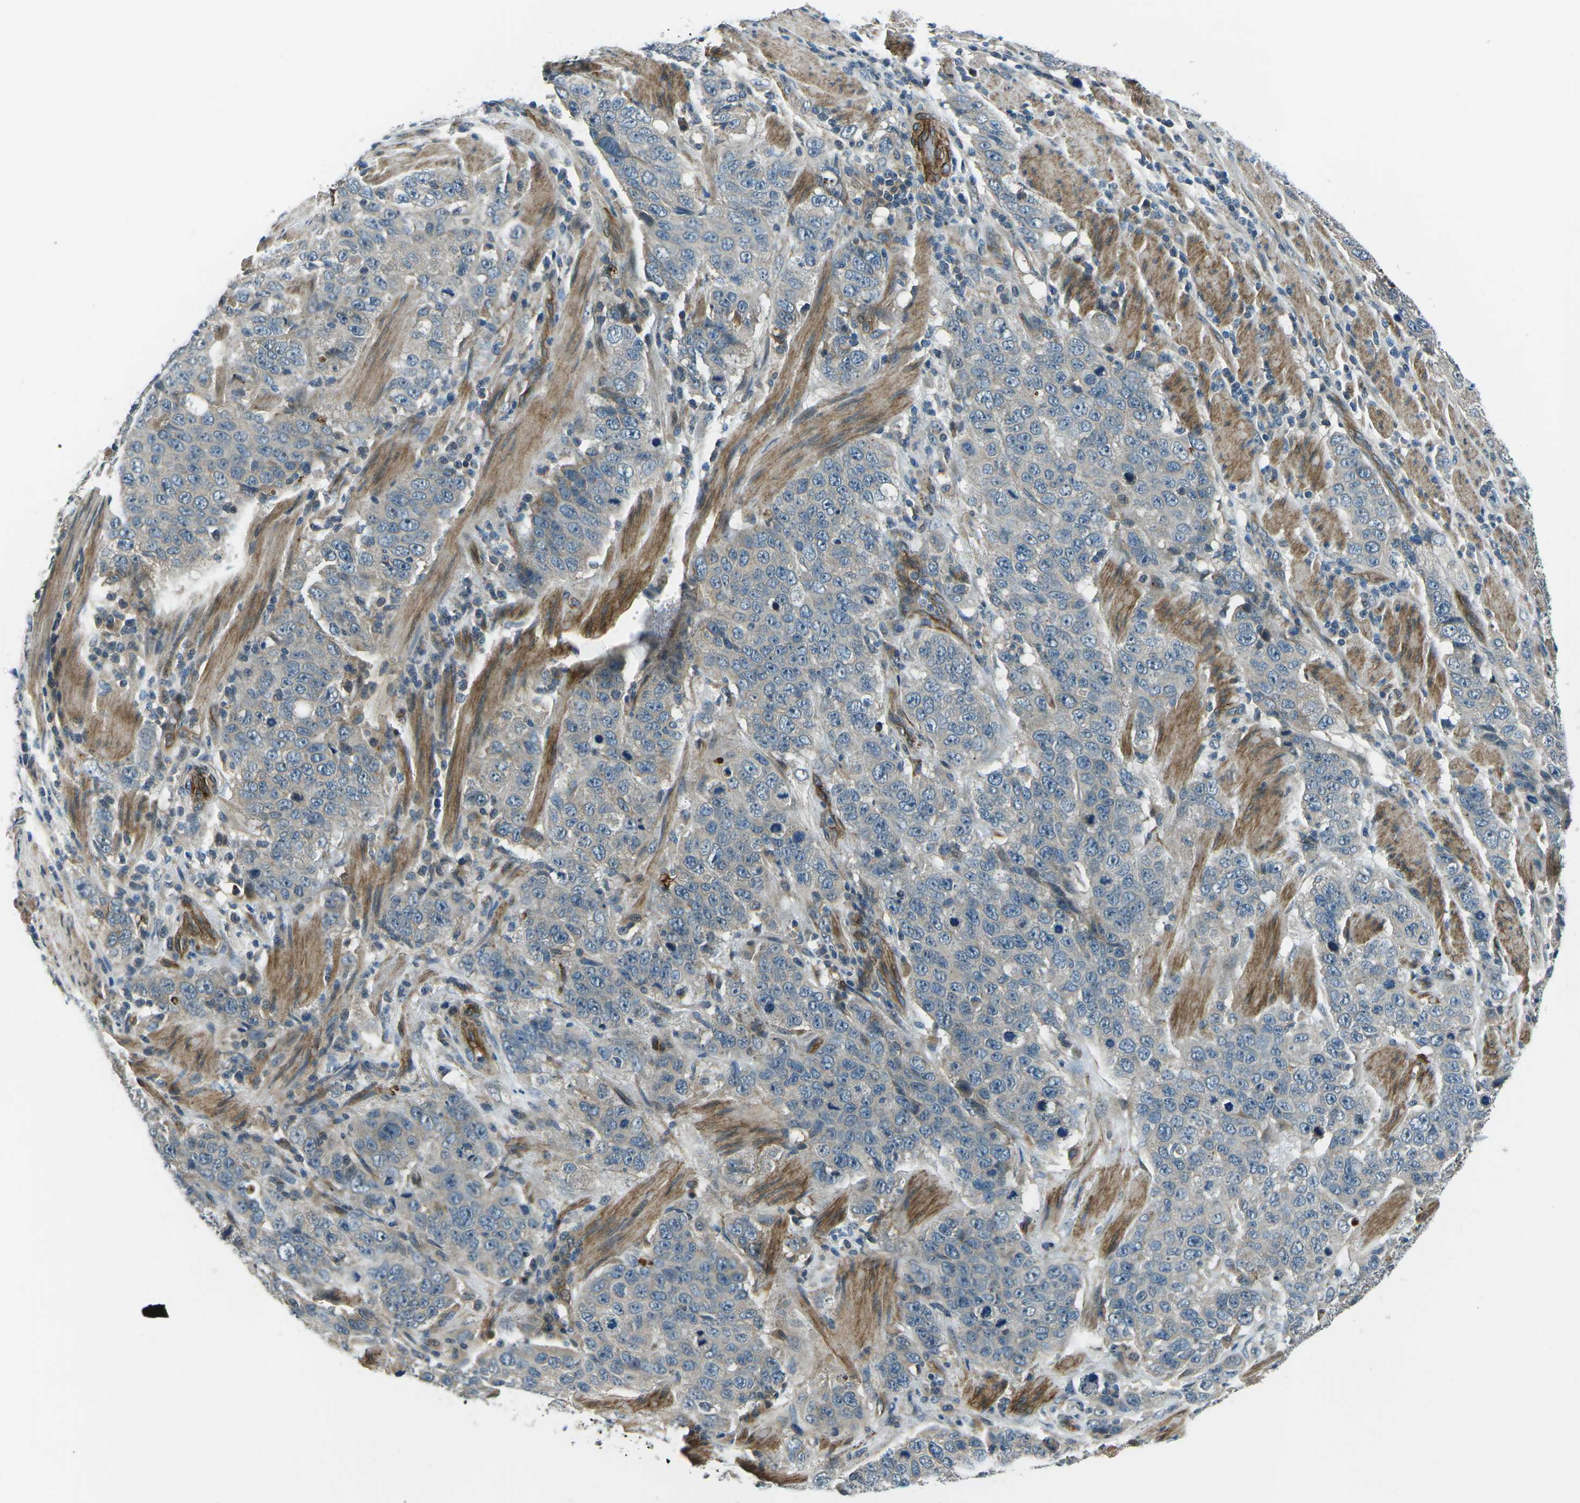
{"staining": {"intensity": "weak", "quantity": "<25%", "location": "cytoplasmic/membranous"}, "tissue": "stomach cancer", "cell_type": "Tumor cells", "image_type": "cancer", "snomed": [{"axis": "morphology", "description": "Adenocarcinoma, NOS"}, {"axis": "topography", "description": "Stomach"}], "caption": "High magnification brightfield microscopy of stomach adenocarcinoma stained with DAB (3,3'-diaminobenzidine) (brown) and counterstained with hematoxylin (blue): tumor cells show no significant expression.", "gene": "AFAP1", "patient": {"sex": "male", "age": 48}}